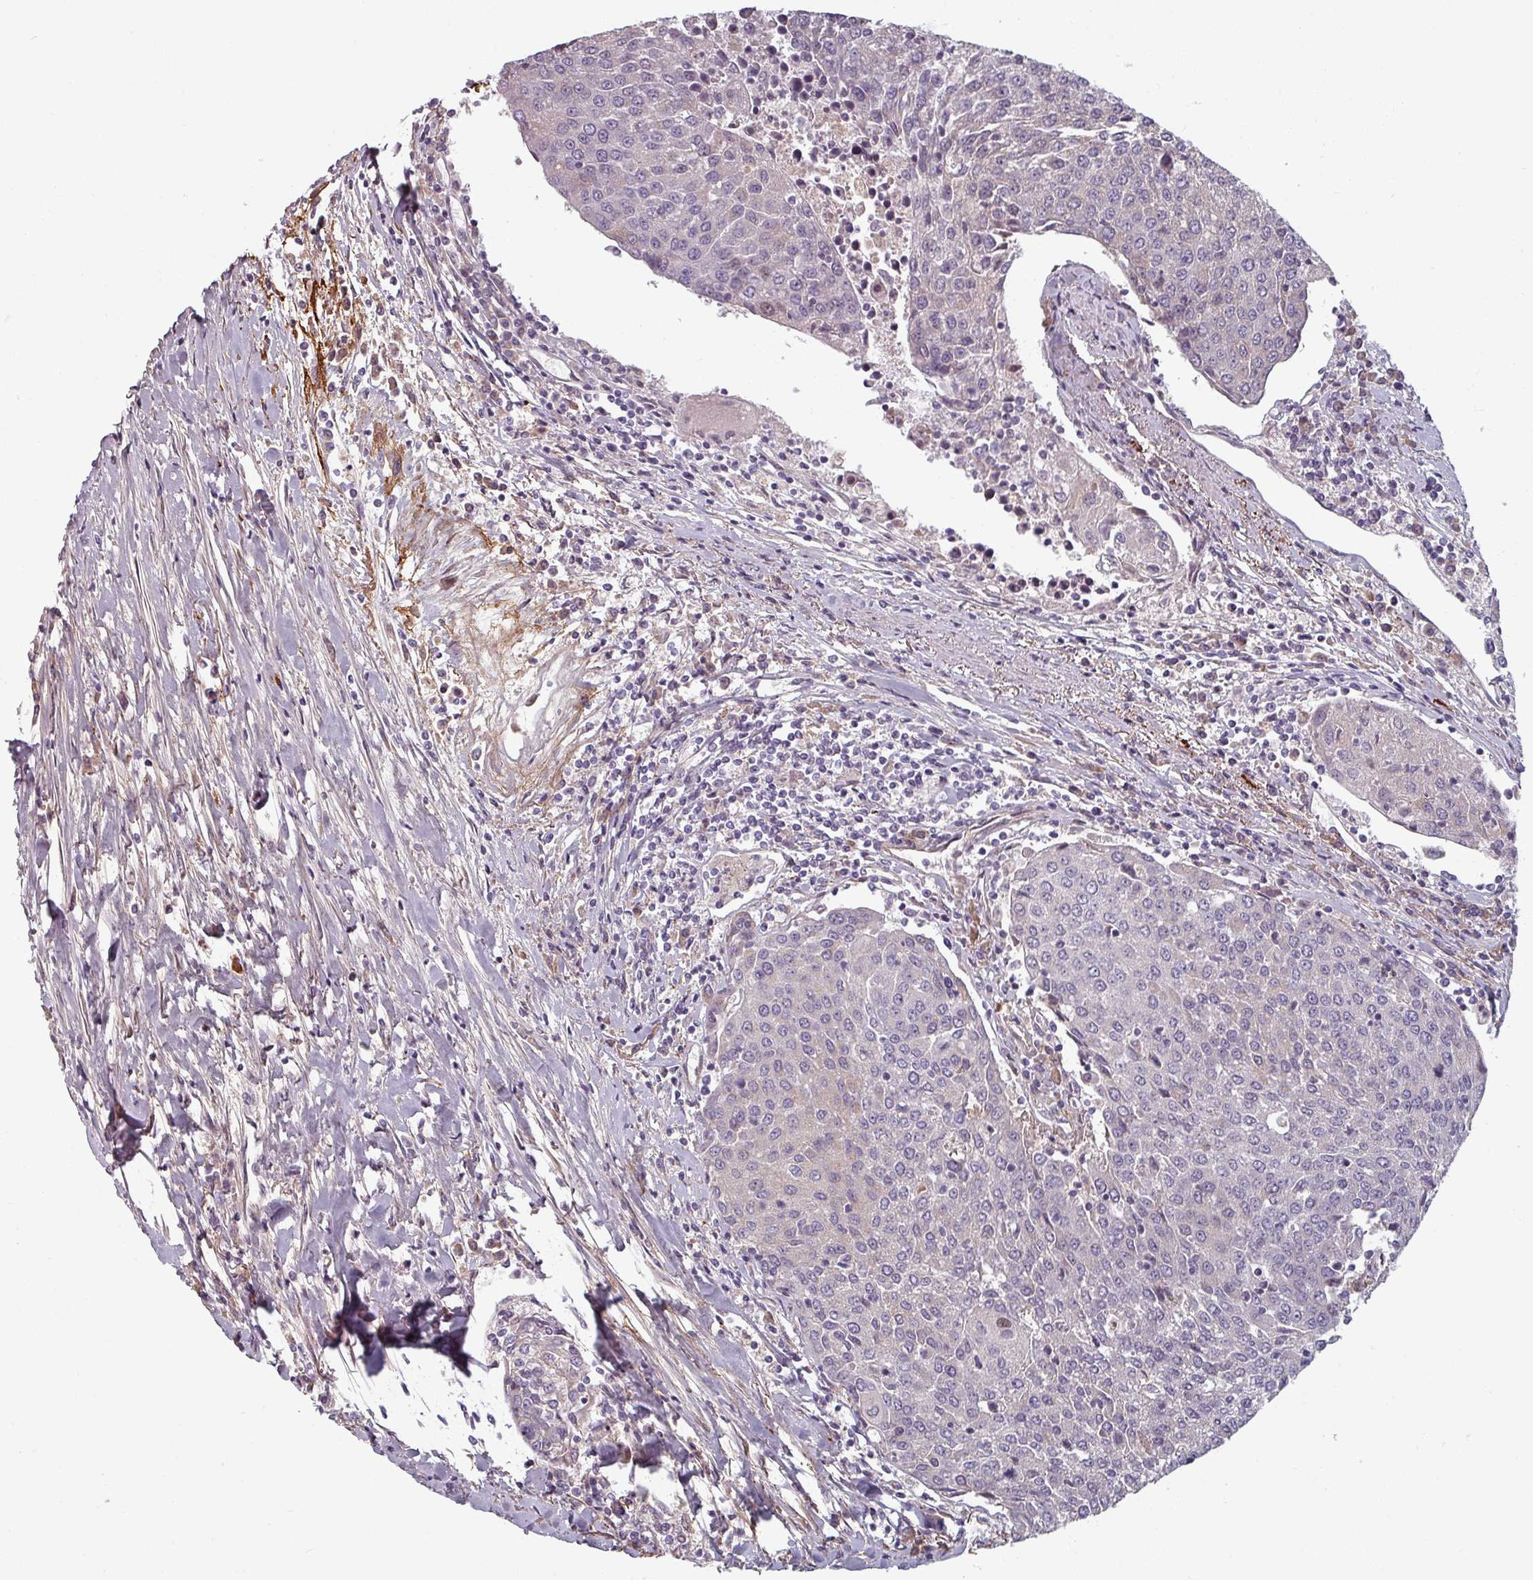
{"staining": {"intensity": "negative", "quantity": "none", "location": "none"}, "tissue": "urothelial cancer", "cell_type": "Tumor cells", "image_type": "cancer", "snomed": [{"axis": "morphology", "description": "Urothelial carcinoma, High grade"}, {"axis": "topography", "description": "Urinary bladder"}], "caption": "This photomicrograph is of high-grade urothelial carcinoma stained with IHC to label a protein in brown with the nuclei are counter-stained blue. There is no staining in tumor cells.", "gene": "CYB5RL", "patient": {"sex": "female", "age": 85}}